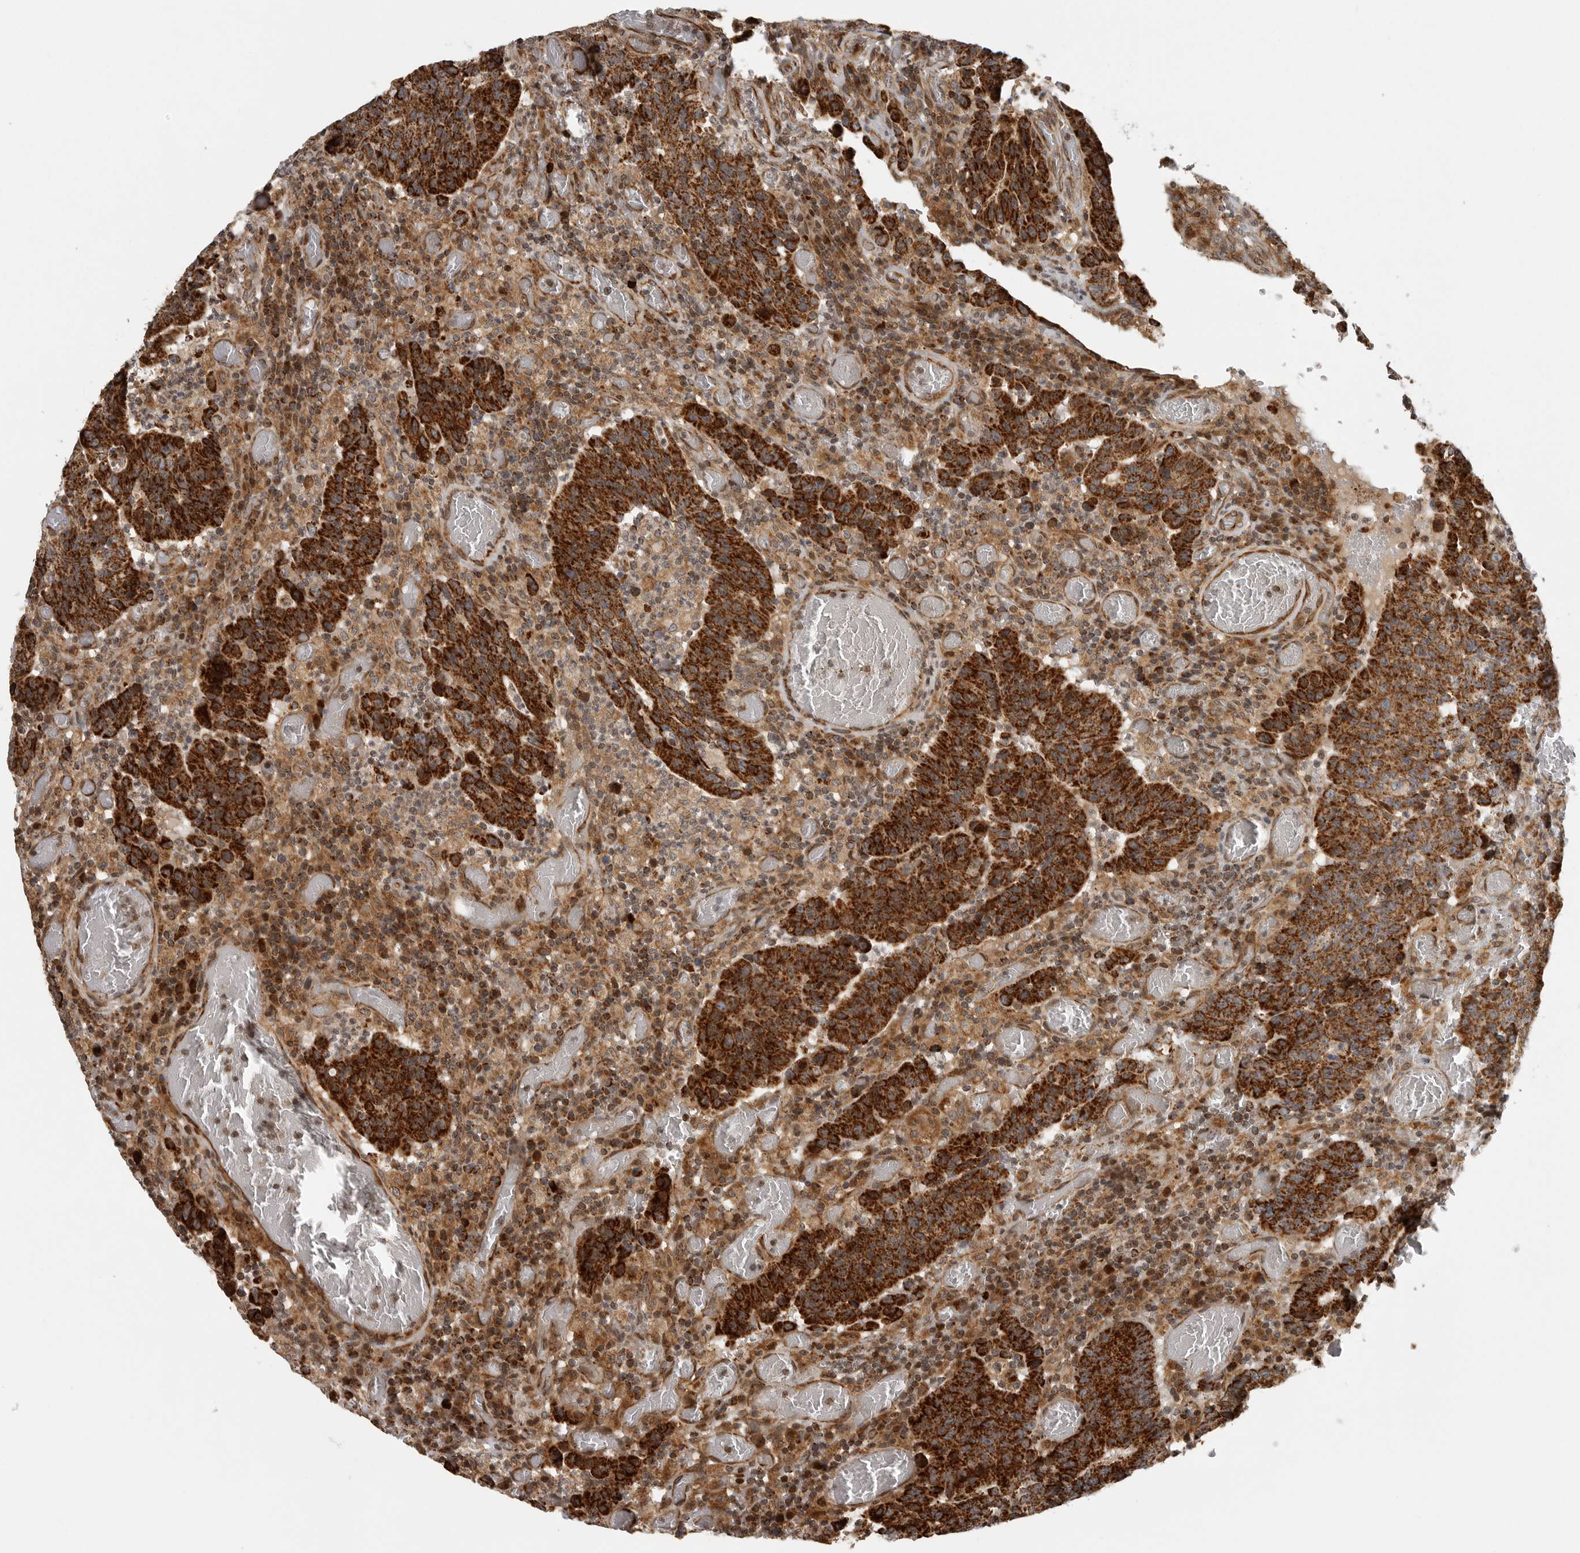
{"staining": {"intensity": "strong", "quantity": ">75%", "location": "cytoplasmic/membranous"}, "tissue": "colorectal cancer", "cell_type": "Tumor cells", "image_type": "cancer", "snomed": [{"axis": "morphology", "description": "Adenocarcinoma, NOS"}, {"axis": "topography", "description": "Colon"}], "caption": "This histopathology image reveals immunohistochemistry staining of human colorectal cancer, with high strong cytoplasmic/membranous positivity in about >75% of tumor cells.", "gene": "NARS2", "patient": {"sex": "female", "age": 75}}